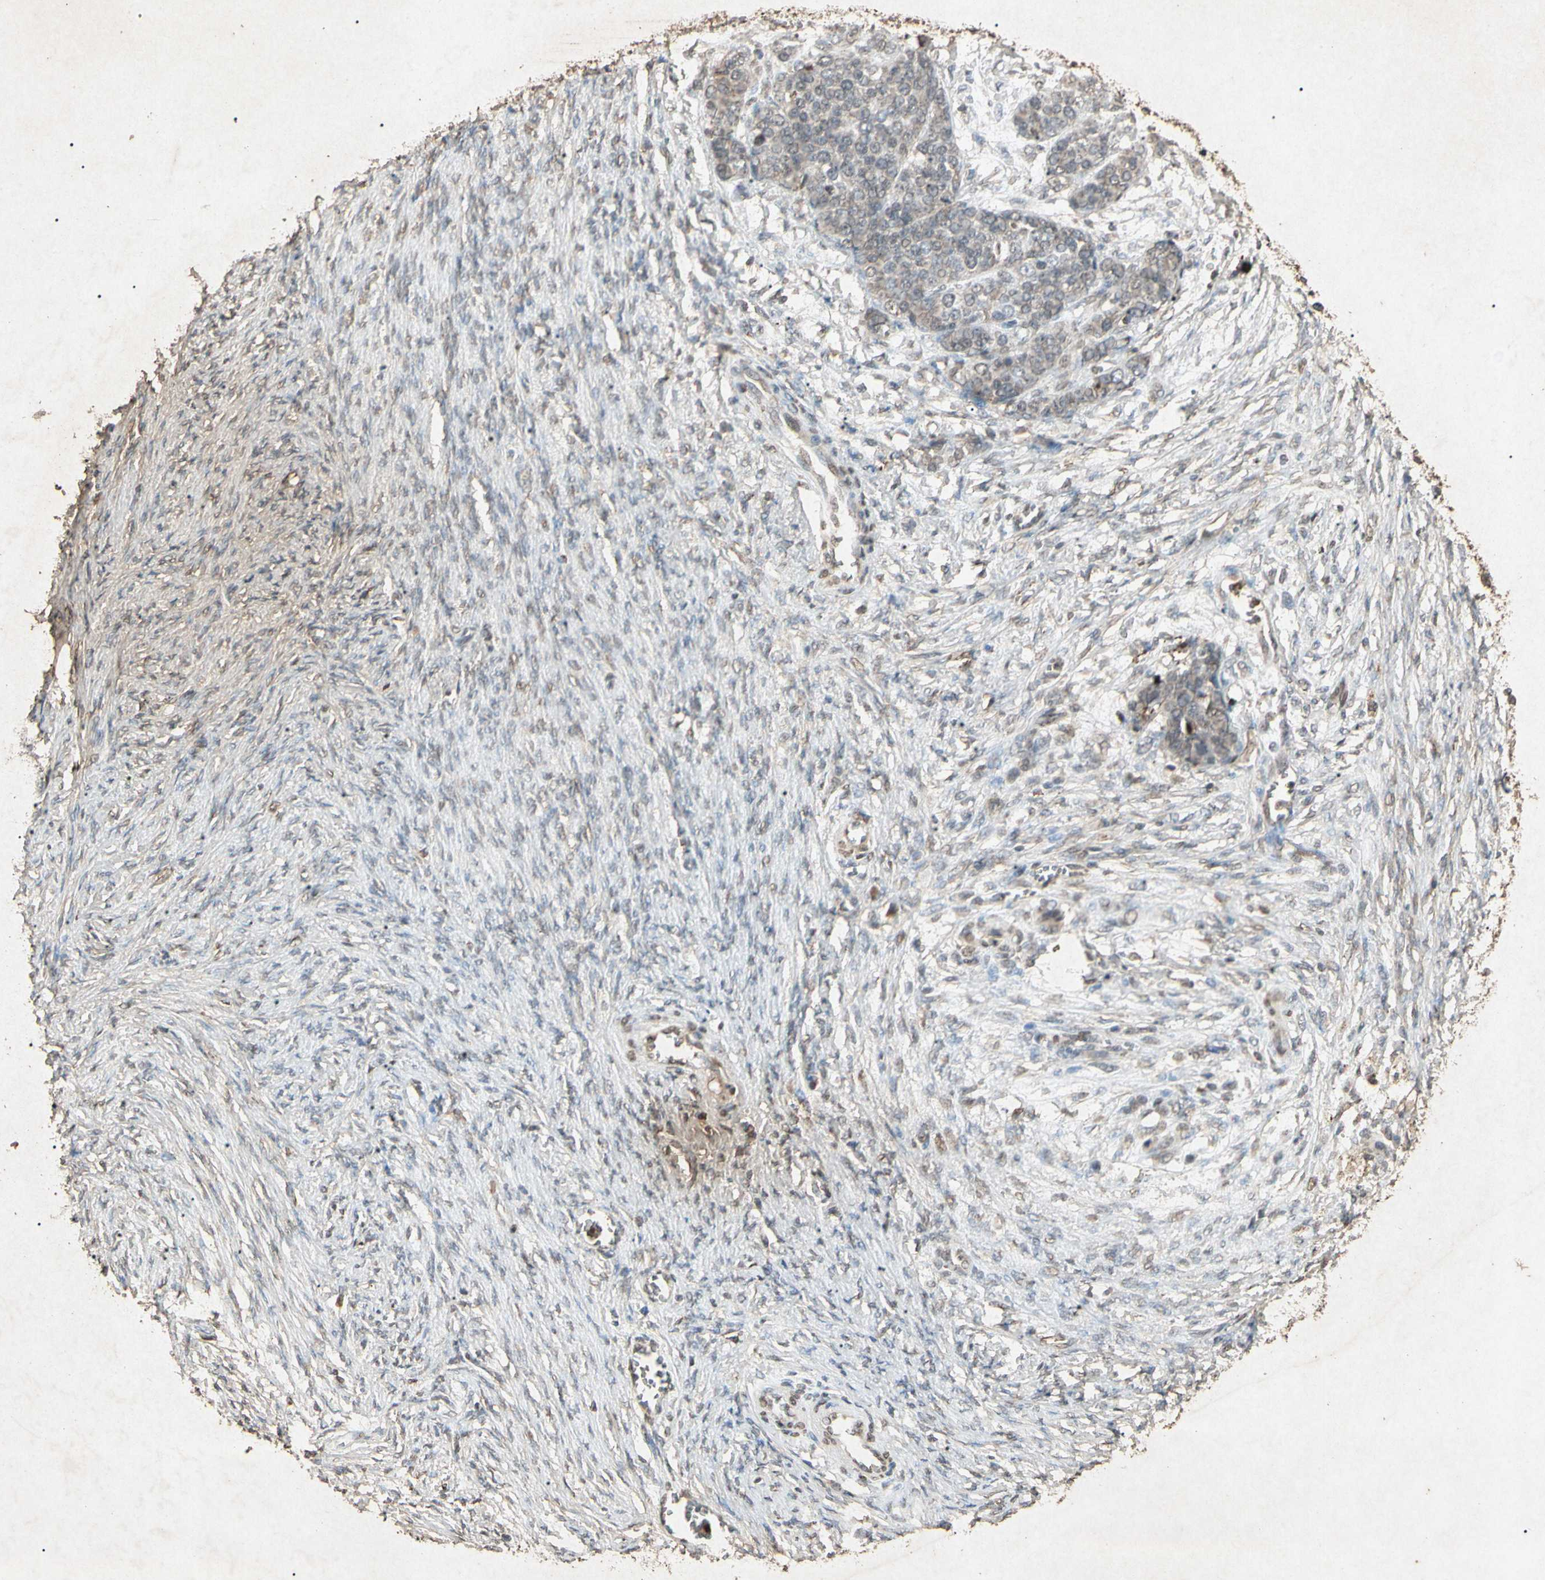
{"staining": {"intensity": "weak", "quantity": "25%-75%", "location": "cytoplasmic/membranous"}, "tissue": "ovarian cancer", "cell_type": "Tumor cells", "image_type": "cancer", "snomed": [{"axis": "morphology", "description": "Cystadenocarcinoma, serous, NOS"}, {"axis": "topography", "description": "Ovary"}], "caption": "This micrograph shows ovarian cancer stained with immunohistochemistry (IHC) to label a protein in brown. The cytoplasmic/membranous of tumor cells show weak positivity for the protein. Nuclei are counter-stained blue.", "gene": "MSRB1", "patient": {"sex": "female", "age": 44}}